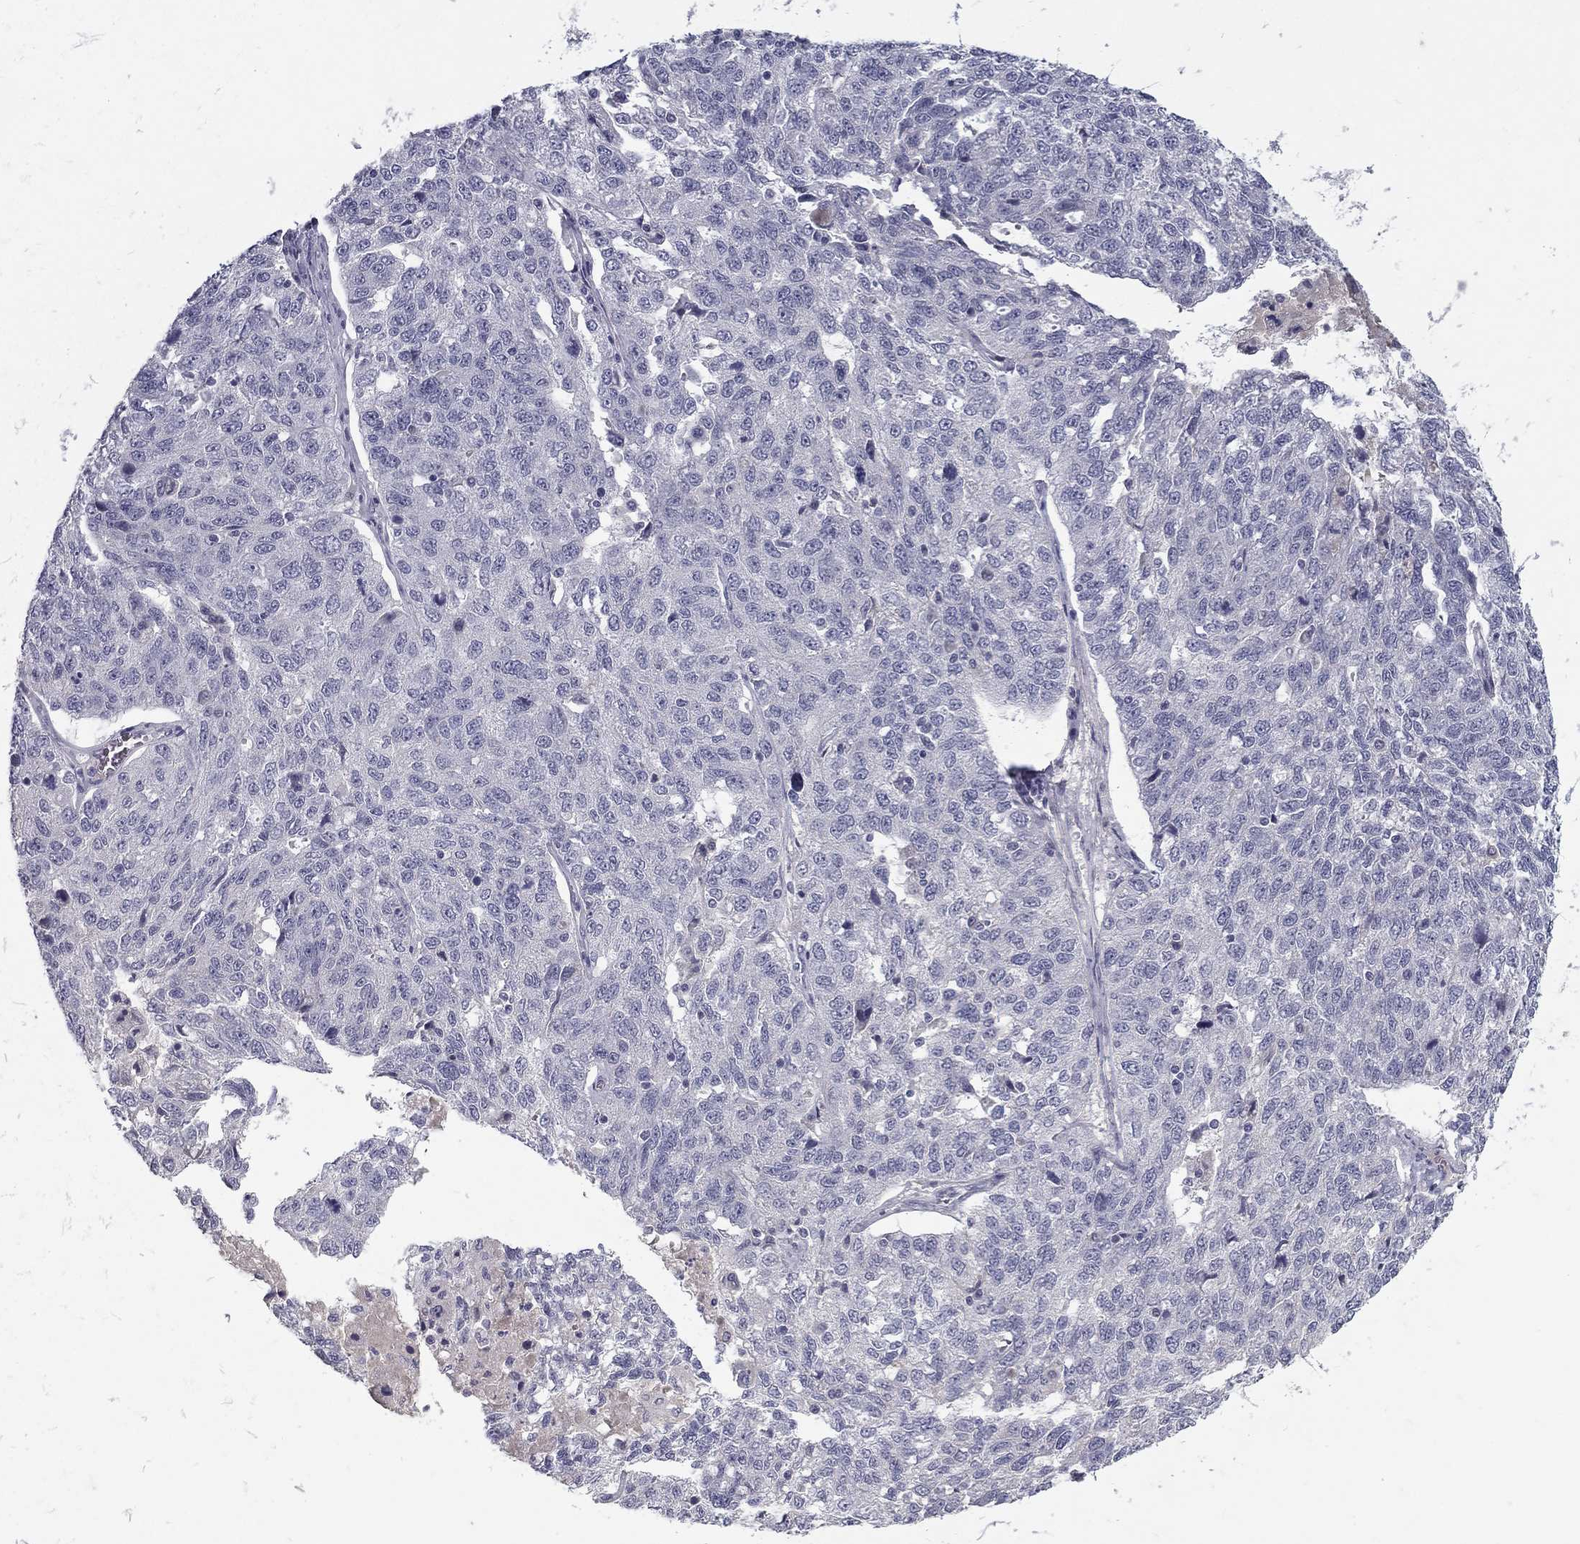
{"staining": {"intensity": "negative", "quantity": "none", "location": "none"}, "tissue": "ovarian cancer", "cell_type": "Tumor cells", "image_type": "cancer", "snomed": [{"axis": "morphology", "description": "Cystadenocarcinoma, serous, NOS"}, {"axis": "topography", "description": "Ovary"}], "caption": "The immunohistochemistry (IHC) image has no significant expression in tumor cells of ovarian cancer tissue.", "gene": "NOS1", "patient": {"sex": "female", "age": 71}}